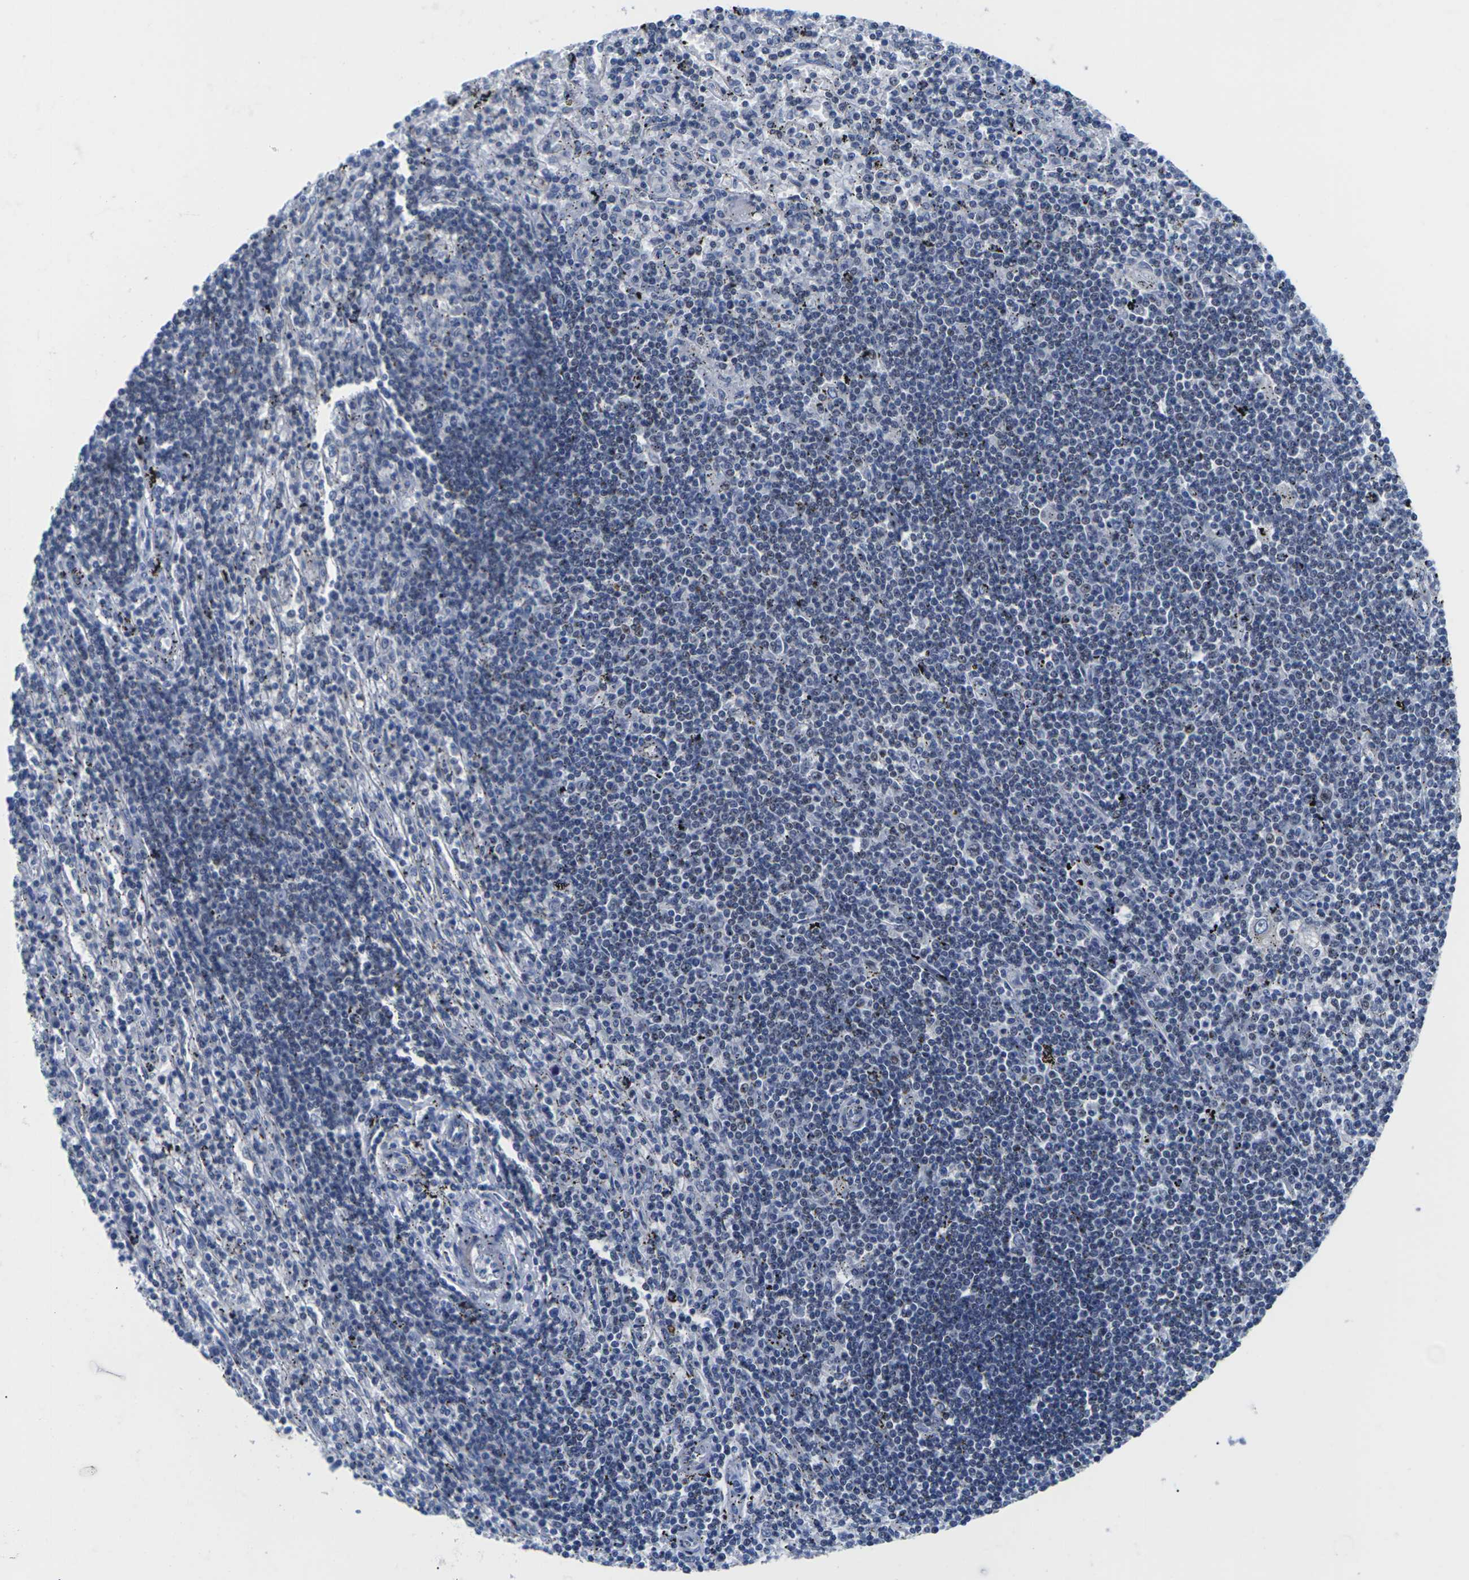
{"staining": {"intensity": "negative", "quantity": "none", "location": "none"}, "tissue": "lymphoma", "cell_type": "Tumor cells", "image_type": "cancer", "snomed": [{"axis": "morphology", "description": "Malignant lymphoma, non-Hodgkin's type, Low grade"}, {"axis": "topography", "description": "Spleen"}], "caption": "DAB (3,3'-diaminobenzidine) immunohistochemical staining of human low-grade malignant lymphoma, non-Hodgkin's type shows no significant positivity in tumor cells. (DAB (3,3'-diaminobenzidine) immunohistochemistry visualized using brightfield microscopy, high magnification).", "gene": "ST6GAL2", "patient": {"sex": "male", "age": 76}}